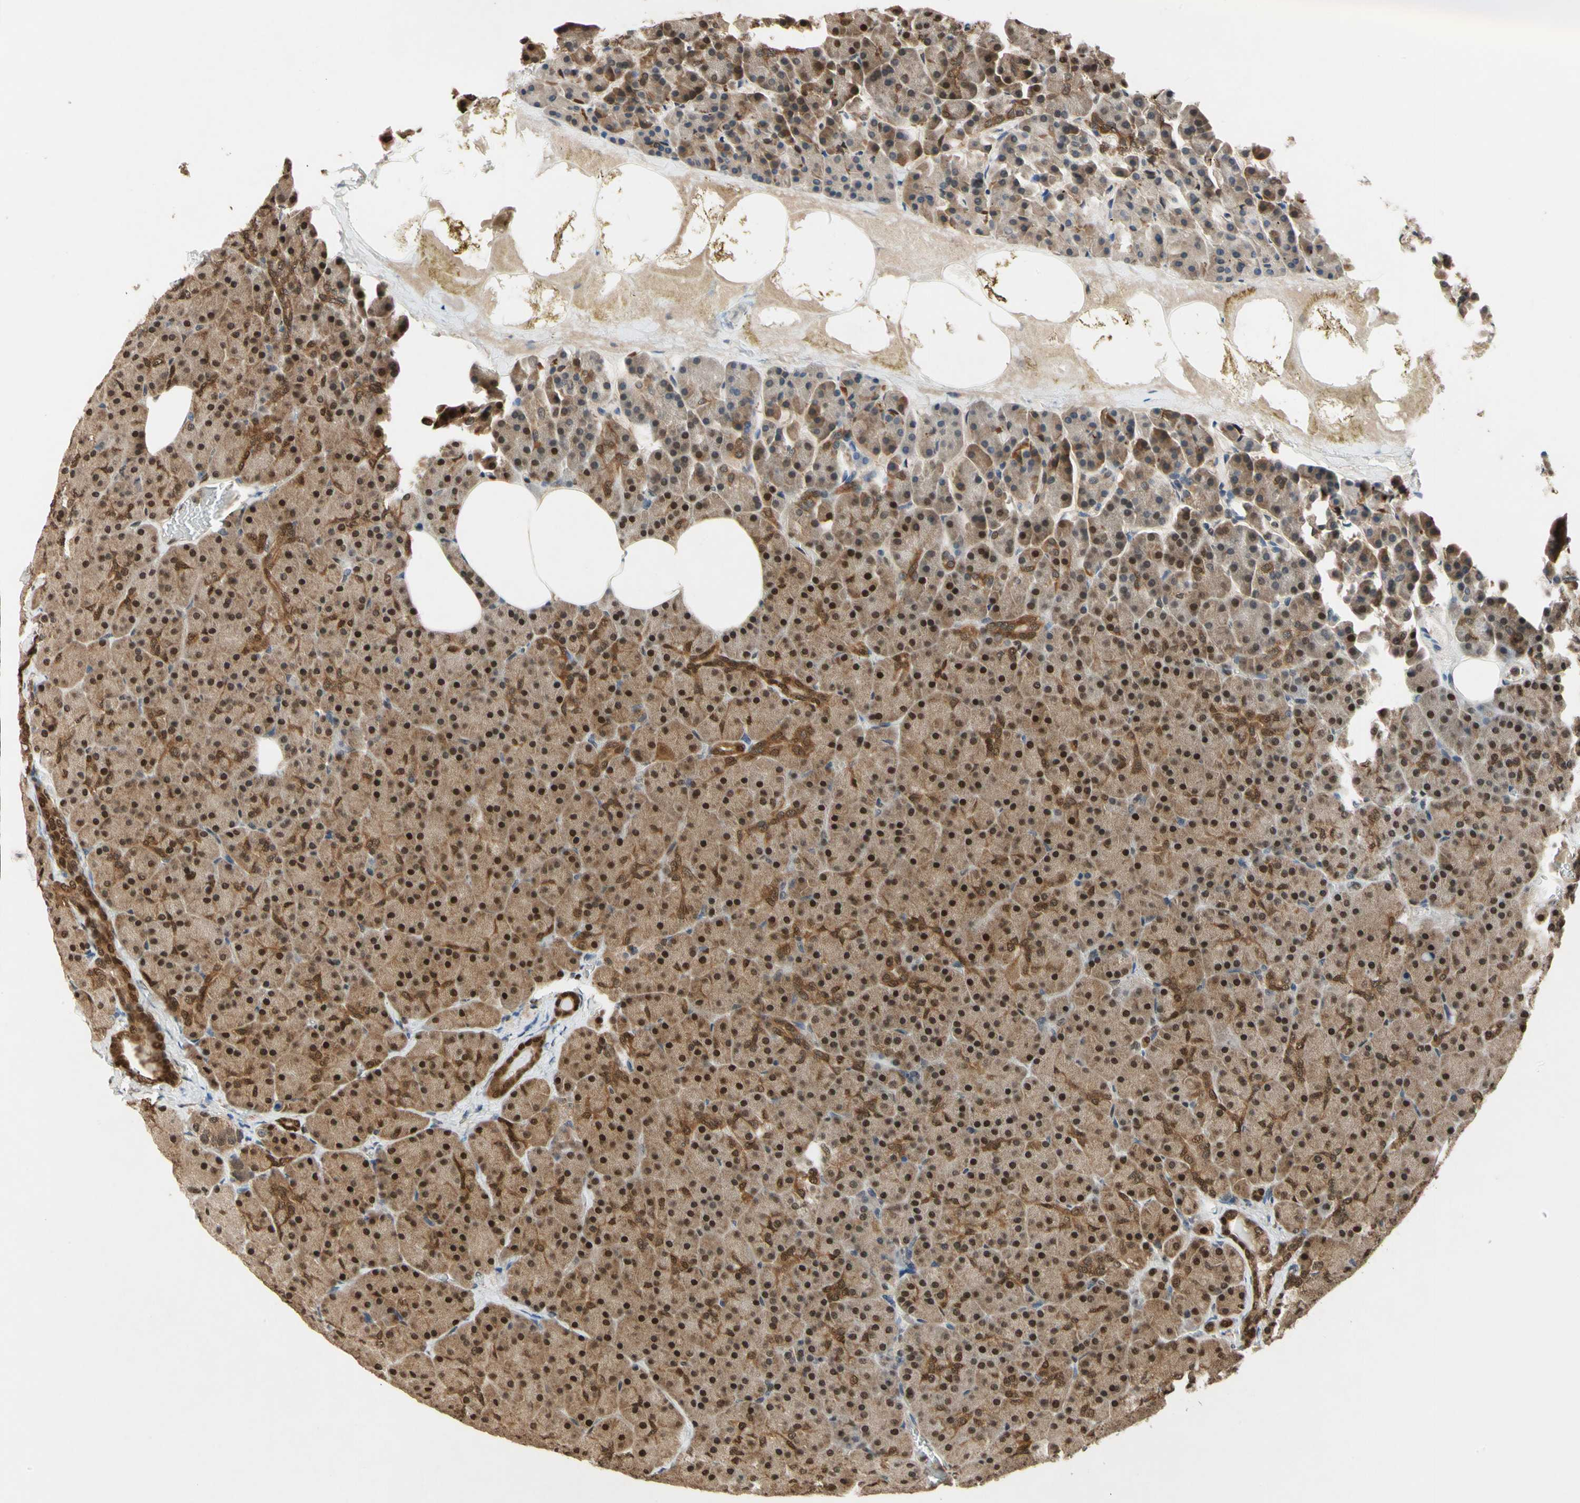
{"staining": {"intensity": "strong", "quantity": ">75%", "location": "nuclear"}, "tissue": "pancreas", "cell_type": "Exocrine glandular cells", "image_type": "normal", "snomed": [{"axis": "morphology", "description": "Normal tissue, NOS"}, {"axis": "topography", "description": "Pancreas"}], "caption": "A high-resolution histopathology image shows immunohistochemistry (IHC) staining of unremarkable pancreas, which demonstrates strong nuclear positivity in about >75% of exocrine glandular cells.", "gene": "GSR", "patient": {"sex": "female", "age": 35}}